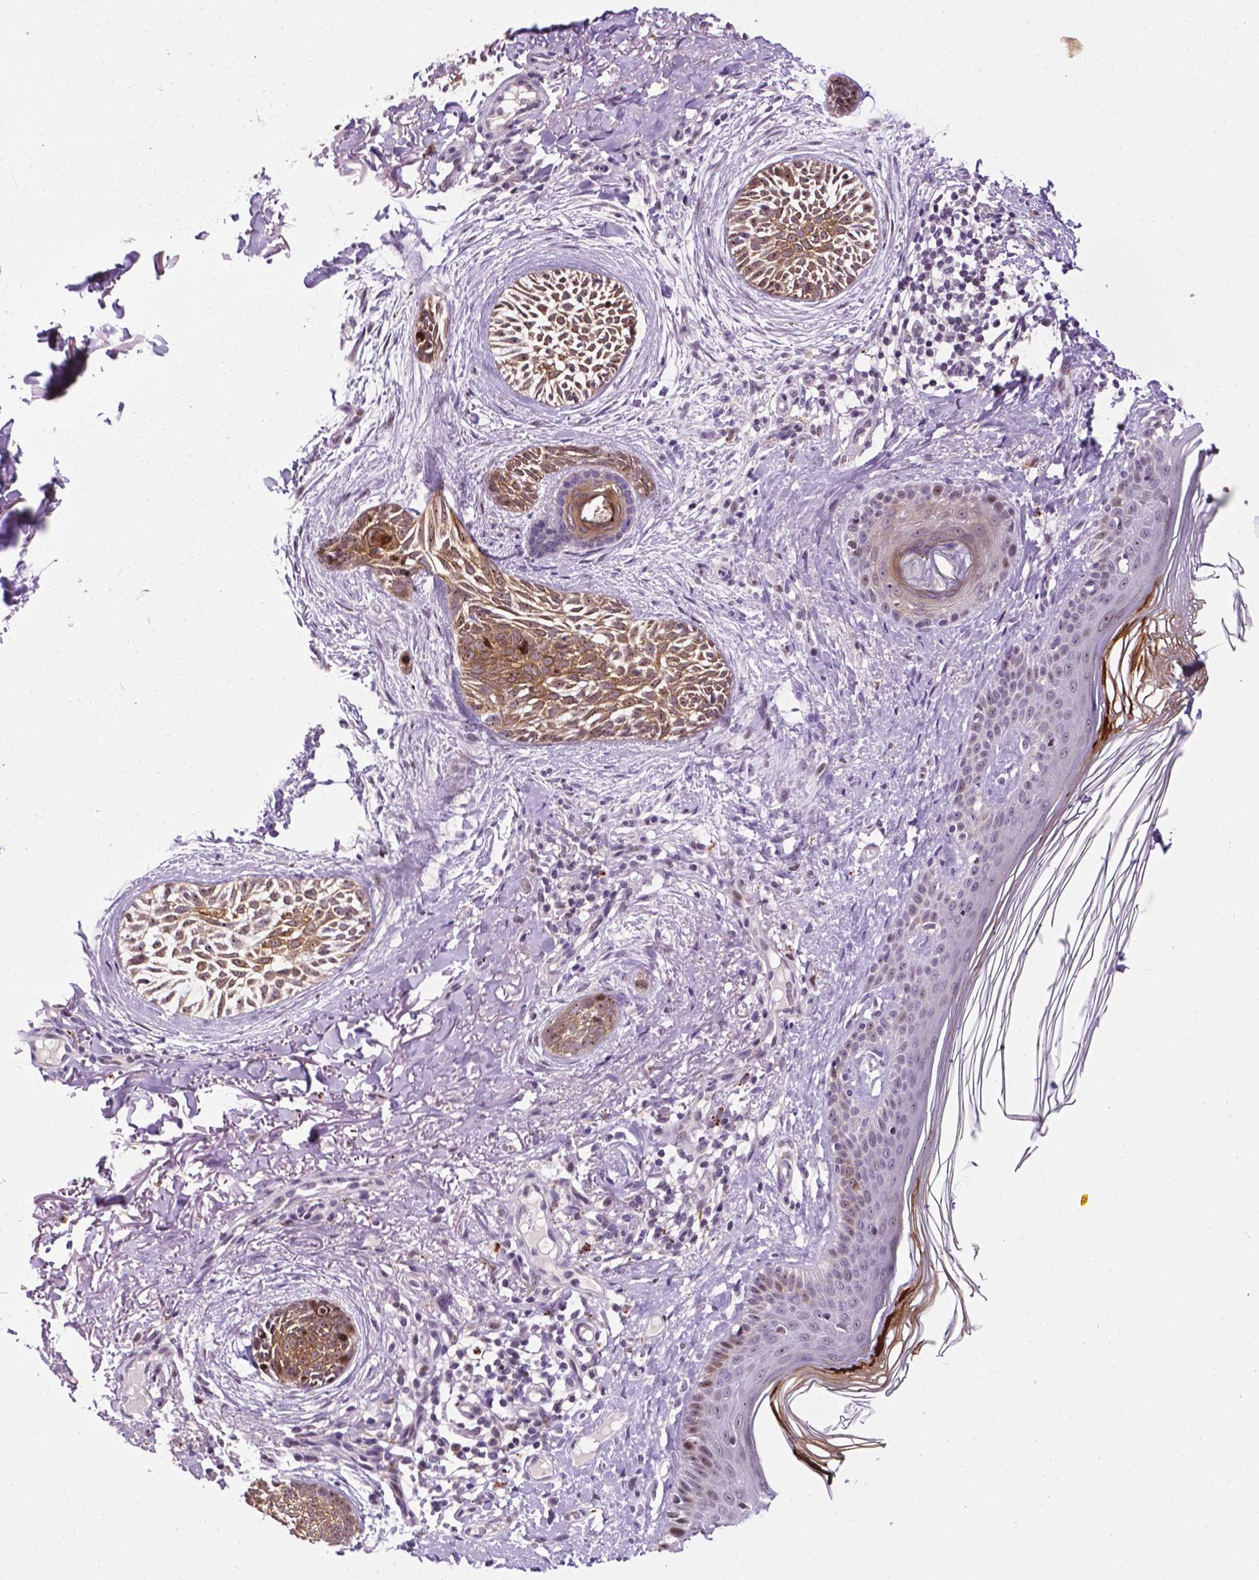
{"staining": {"intensity": "moderate", "quantity": ">75%", "location": "cytoplasmic/membranous"}, "tissue": "skin cancer", "cell_type": "Tumor cells", "image_type": "cancer", "snomed": [{"axis": "morphology", "description": "Basal cell carcinoma"}, {"axis": "topography", "description": "Skin"}], "caption": "The immunohistochemical stain labels moderate cytoplasmic/membranous expression in tumor cells of skin cancer (basal cell carcinoma) tissue.", "gene": "SMAD3", "patient": {"sex": "female", "age": 68}}